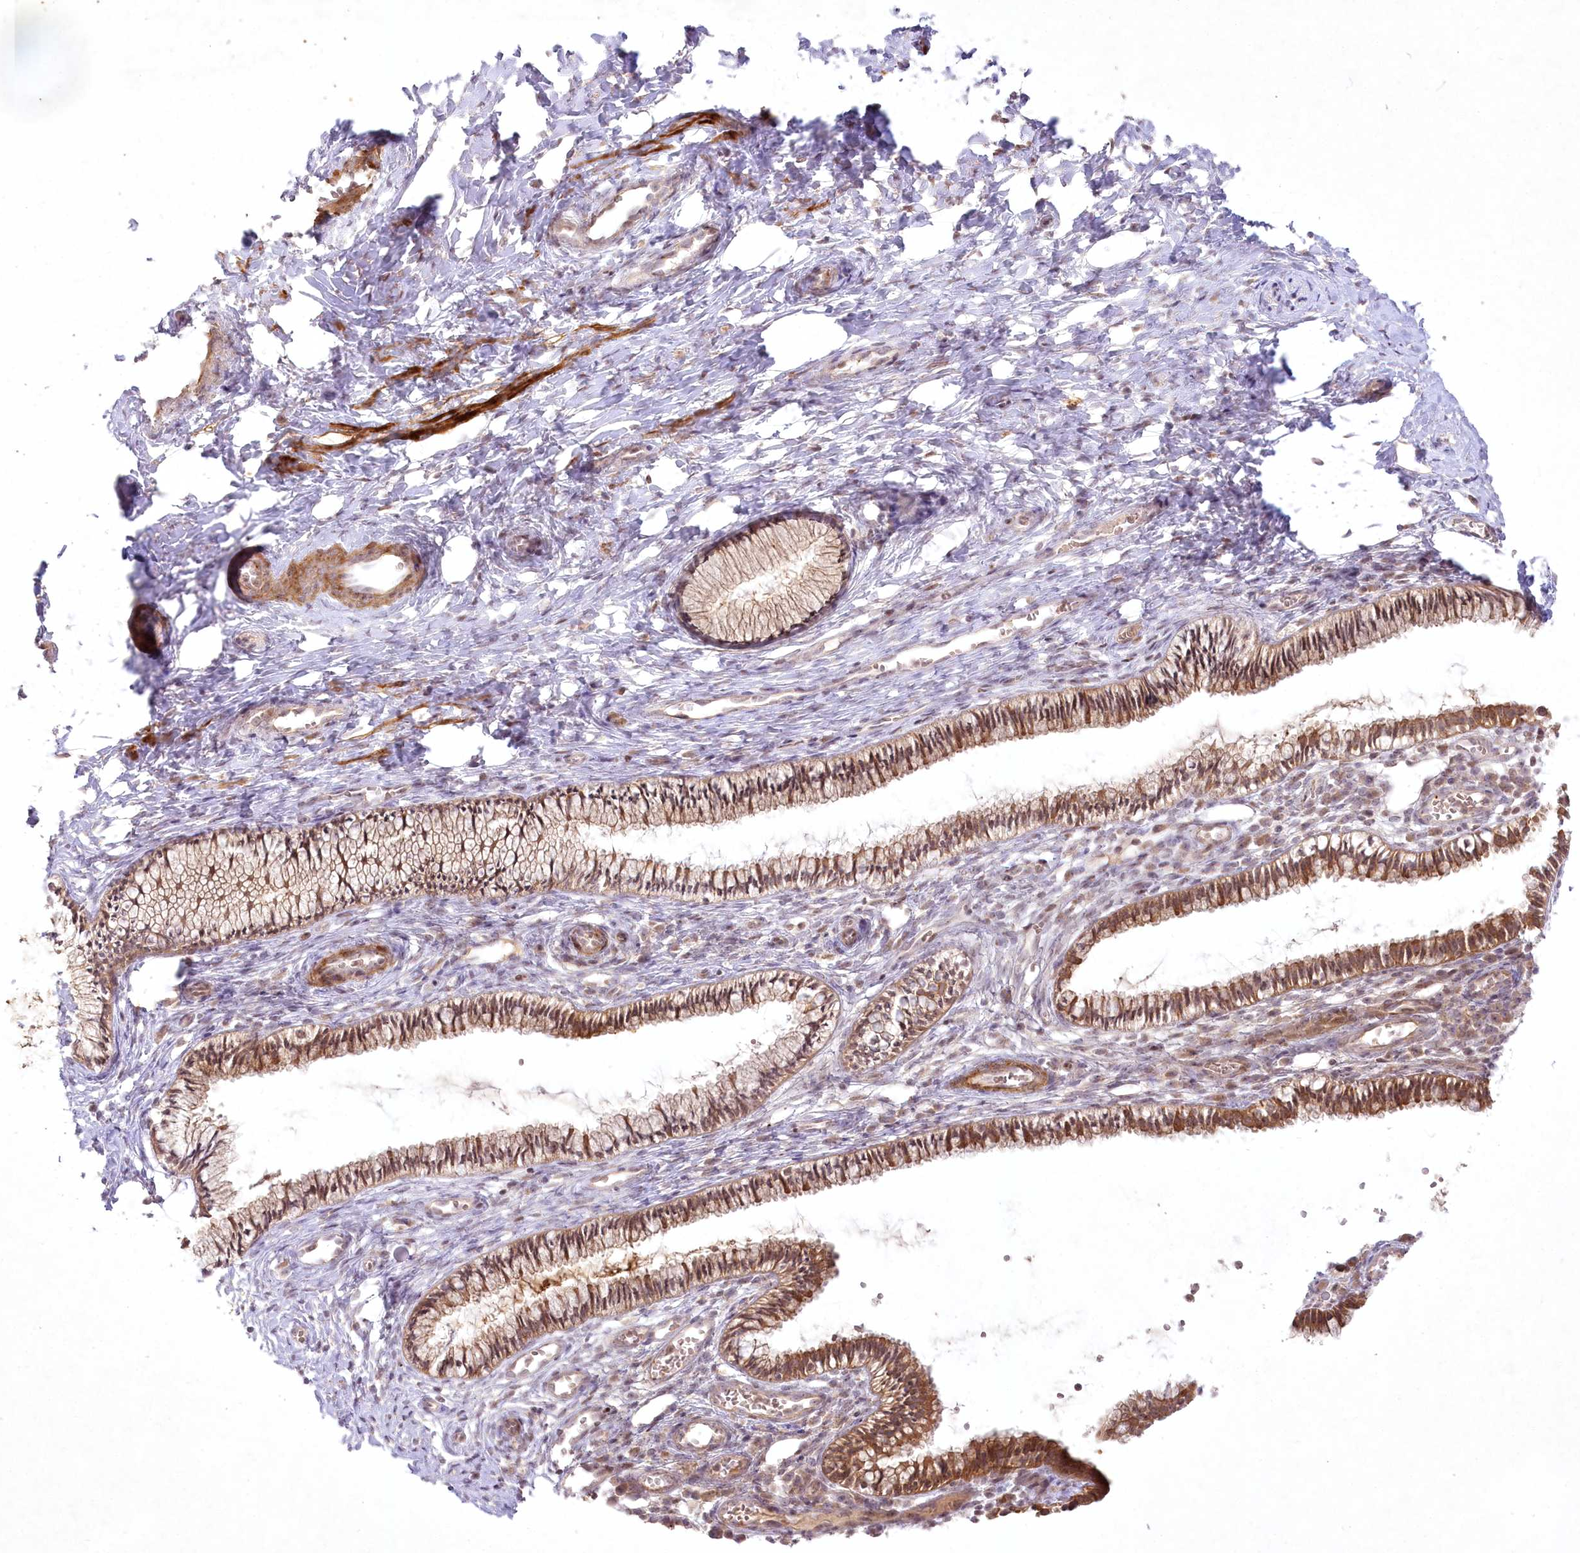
{"staining": {"intensity": "moderate", "quantity": ">75%", "location": "cytoplasmic/membranous"}, "tissue": "cervix", "cell_type": "Glandular cells", "image_type": "normal", "snomed": [{"axis": "morphology", "description": "Normal tissue, NOS"}, {"axis": "topography", "description": "Cervix"}], "caption": "A high-resolution micrograph shows immunohistochemistry staining of benign cervix, which reveals moderate cytoplasmic/membranous positivity in approximately >75% of glandular cells. Immunohistochemistry stains the protein in brown and the nuclei are stained blue.", "gene": "SH2D3A", "patient": {"sex": "female", "age": 27}}